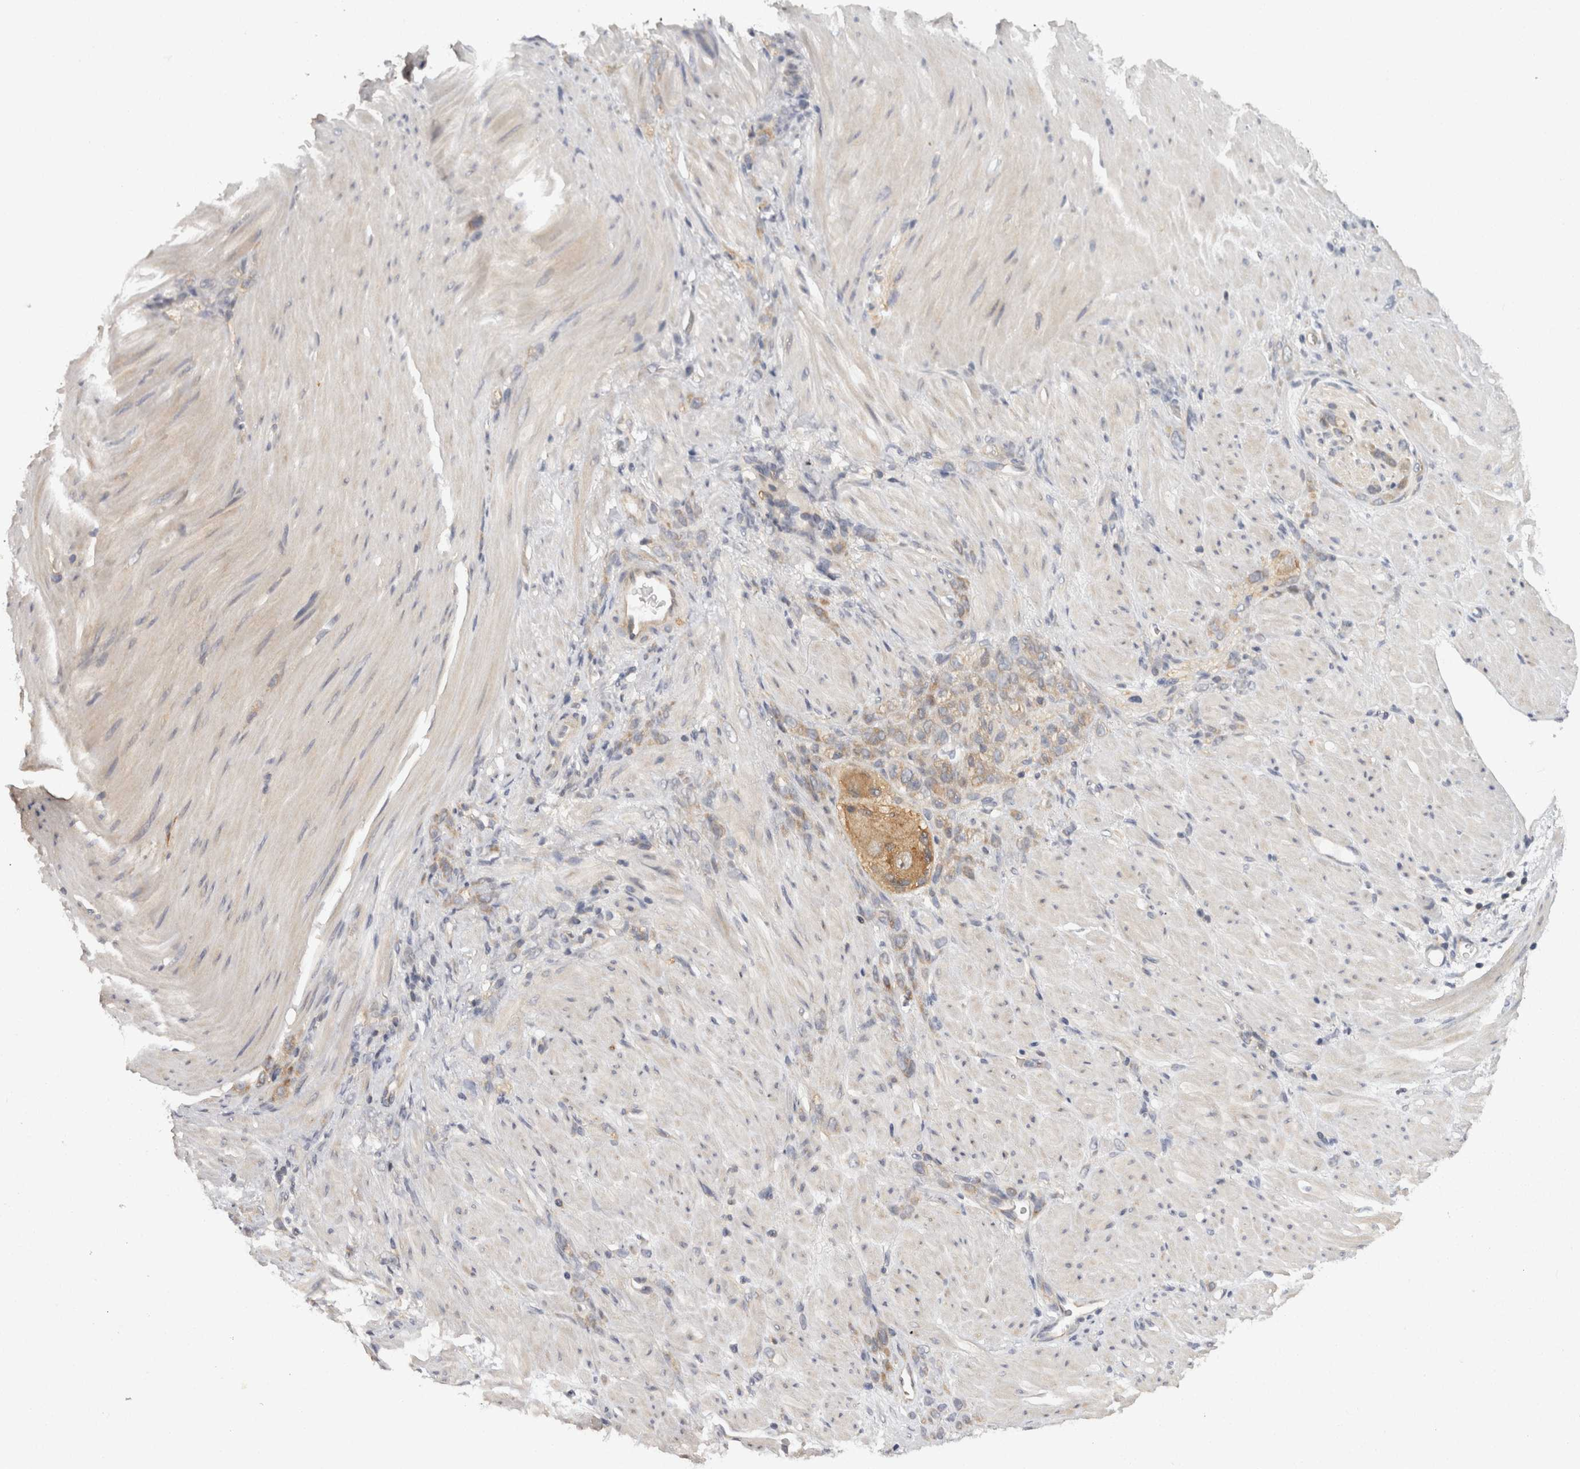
{"staining": {"intensity": "moderate", "quantity": "25%-75%", "location": "cytoplasmic/membranous"}, "tissue": "stomach cancer", "cell_type": "Tumor cells", "image_type": "cancer", "snomed": [{"axis": "morphology", "description": "Normal tissue, NOS"}, {"axis": "morphology", "description": "Adenocarcinoma, NOS"}, {"axis": "topography", "description": "Stomach"}], "caption": "Immunohistochemical staining of stomach adenocarcinoma reveals medium levels of moderate cytoplasmic/membranous positivity in about 25%-75% of tumor cells. Immunohistochemistry (ihc) stains the protein of interest in brown and the nuclei are stained blue.", "gene": "ACAT2", "patient": {"sex": "male", "age": 82}}